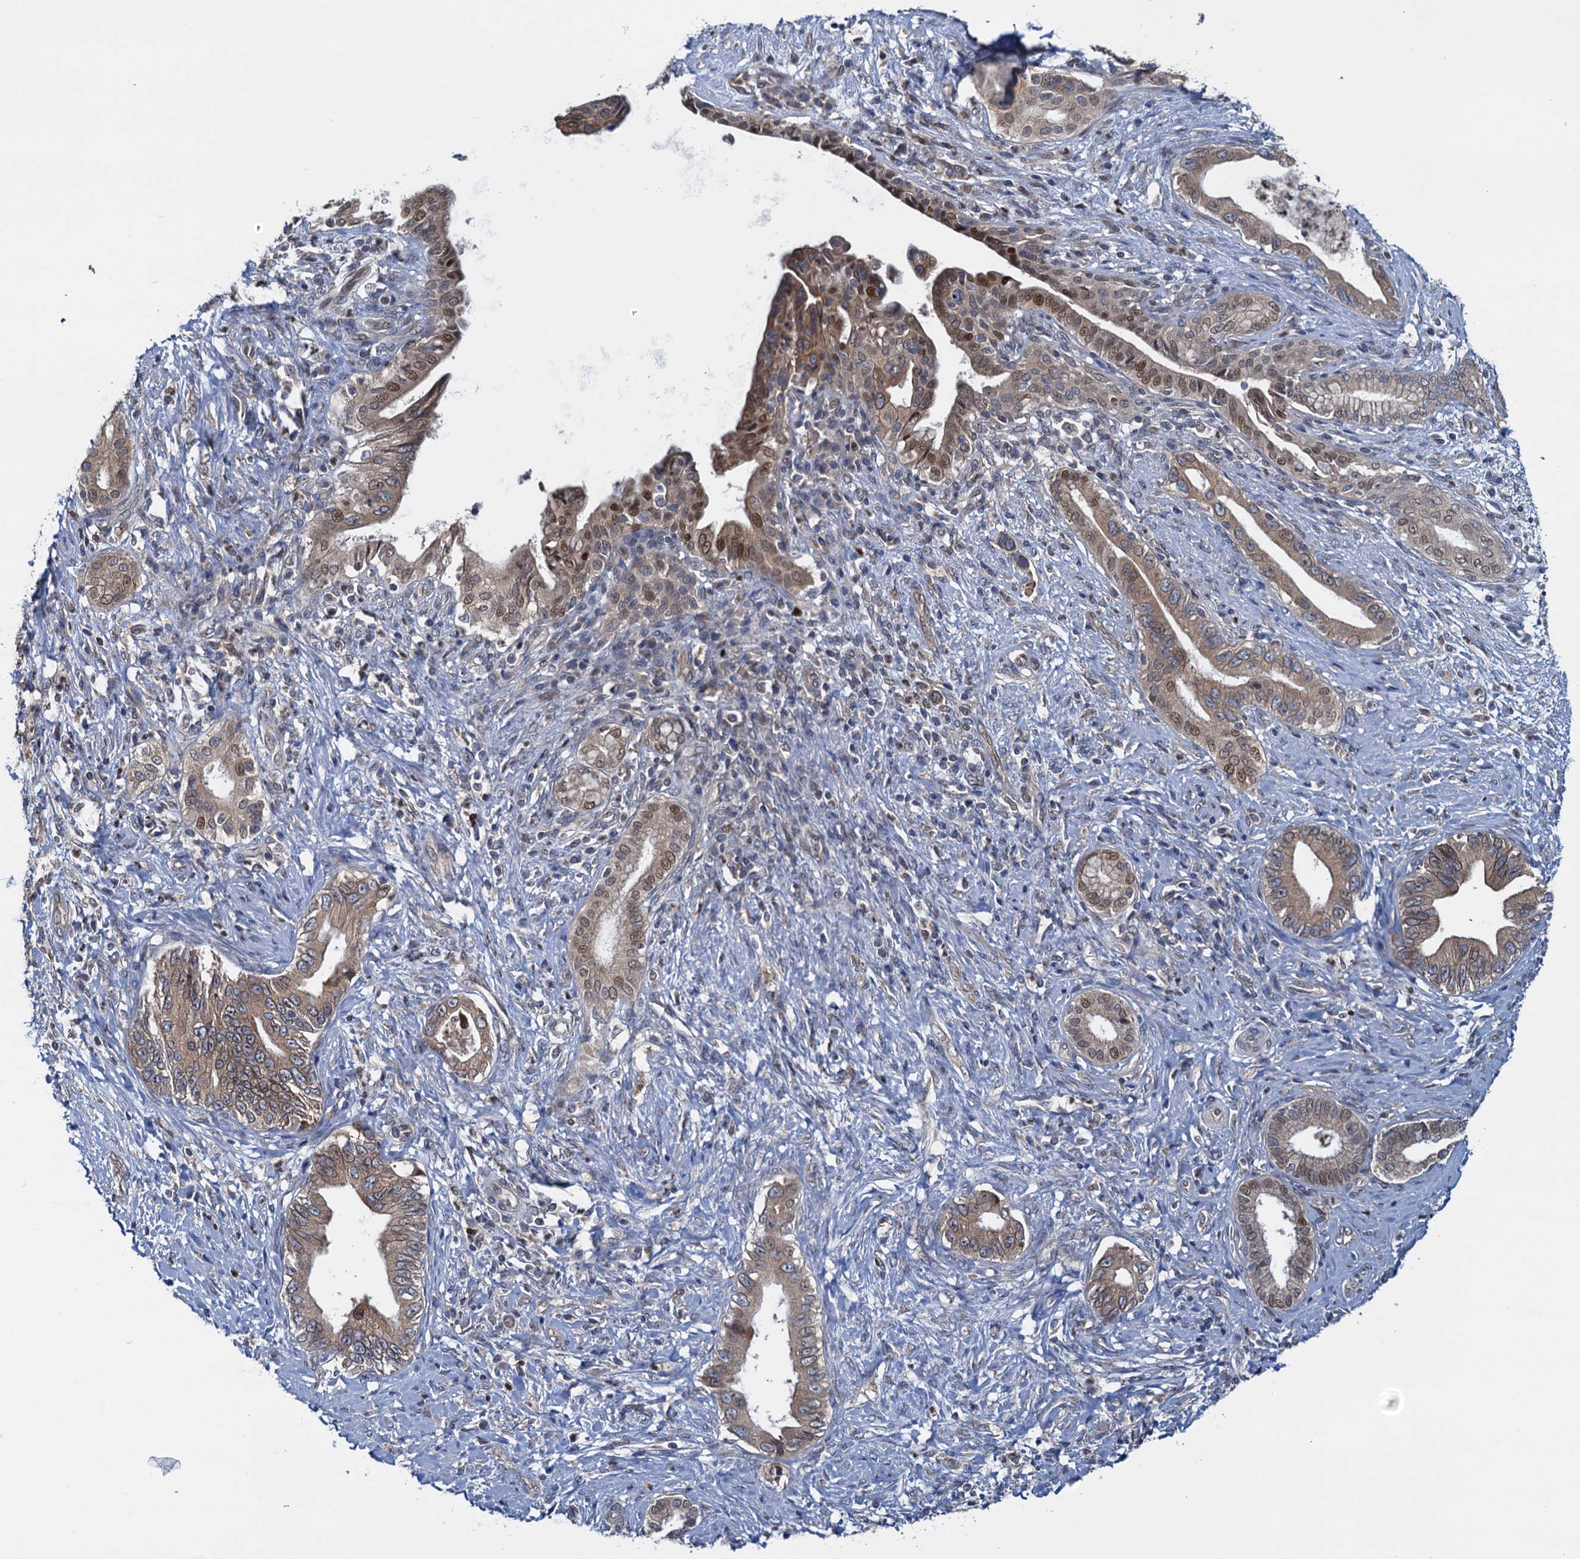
{"staining": {"intensity": "moderate", "quantity": ">75%", "location": "cytoplasmic/membranous,nuclear"}, "tissue": "pancreatic cancer", "cell_type": "Tumor cells", "image_type": "cancer", "snomed": [{"axis": "morphology", "description": "Adenocarcinoma, NOS"}, {"axis": "topography", "description": "Pancreas"}], "caption": "An image showing moderate cytoplasmic/membranous and nuclear positivity in approximately >75% of tumor cells in adenocarcinoma (pancreatic), as visualized by brown immunohistochemical staining.", "gene": "RNF125", "patient": {"sex": "female", "age": 55}}